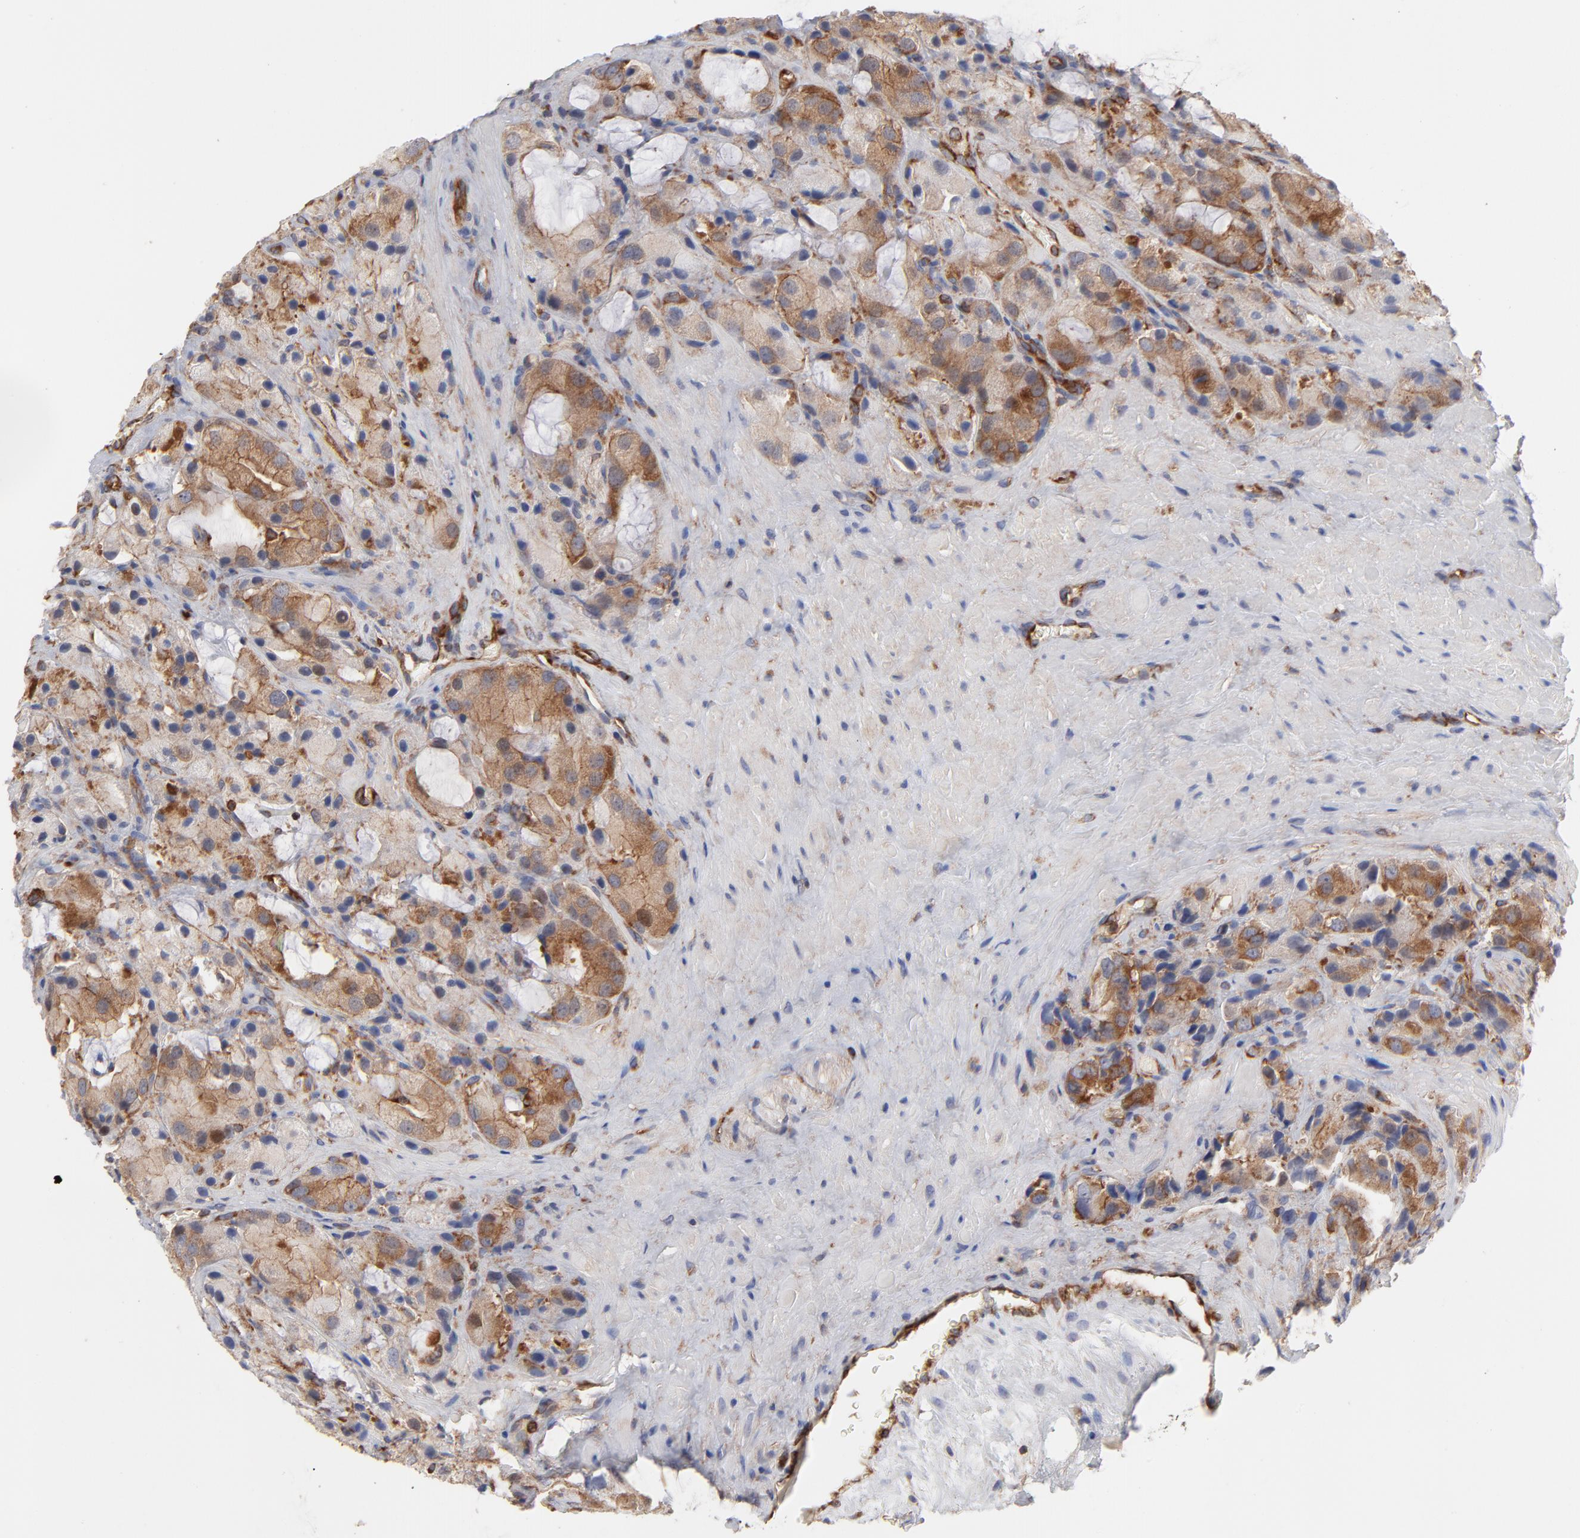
{"staining": {"intensity": "moderate", "quantity": ">75%", "location": "cytoplasmic/membranous"}, "tissue": "prostate cancer", "cell_type": "Tumor cells", "image_type": "cancer", "snomed": [{"axis": "morphology", "description": "Adenocarcinoma, High grade"}, {"axis": "topography", "description": "Prostate"}], "caption": "Prostate high-grade adenocarcinoma stained for a protein reveals moderate cytoplasmic/membranous positivity in tumor cells.", "gene": "PXN", "patient": {"sex": "male", "age": 70}}